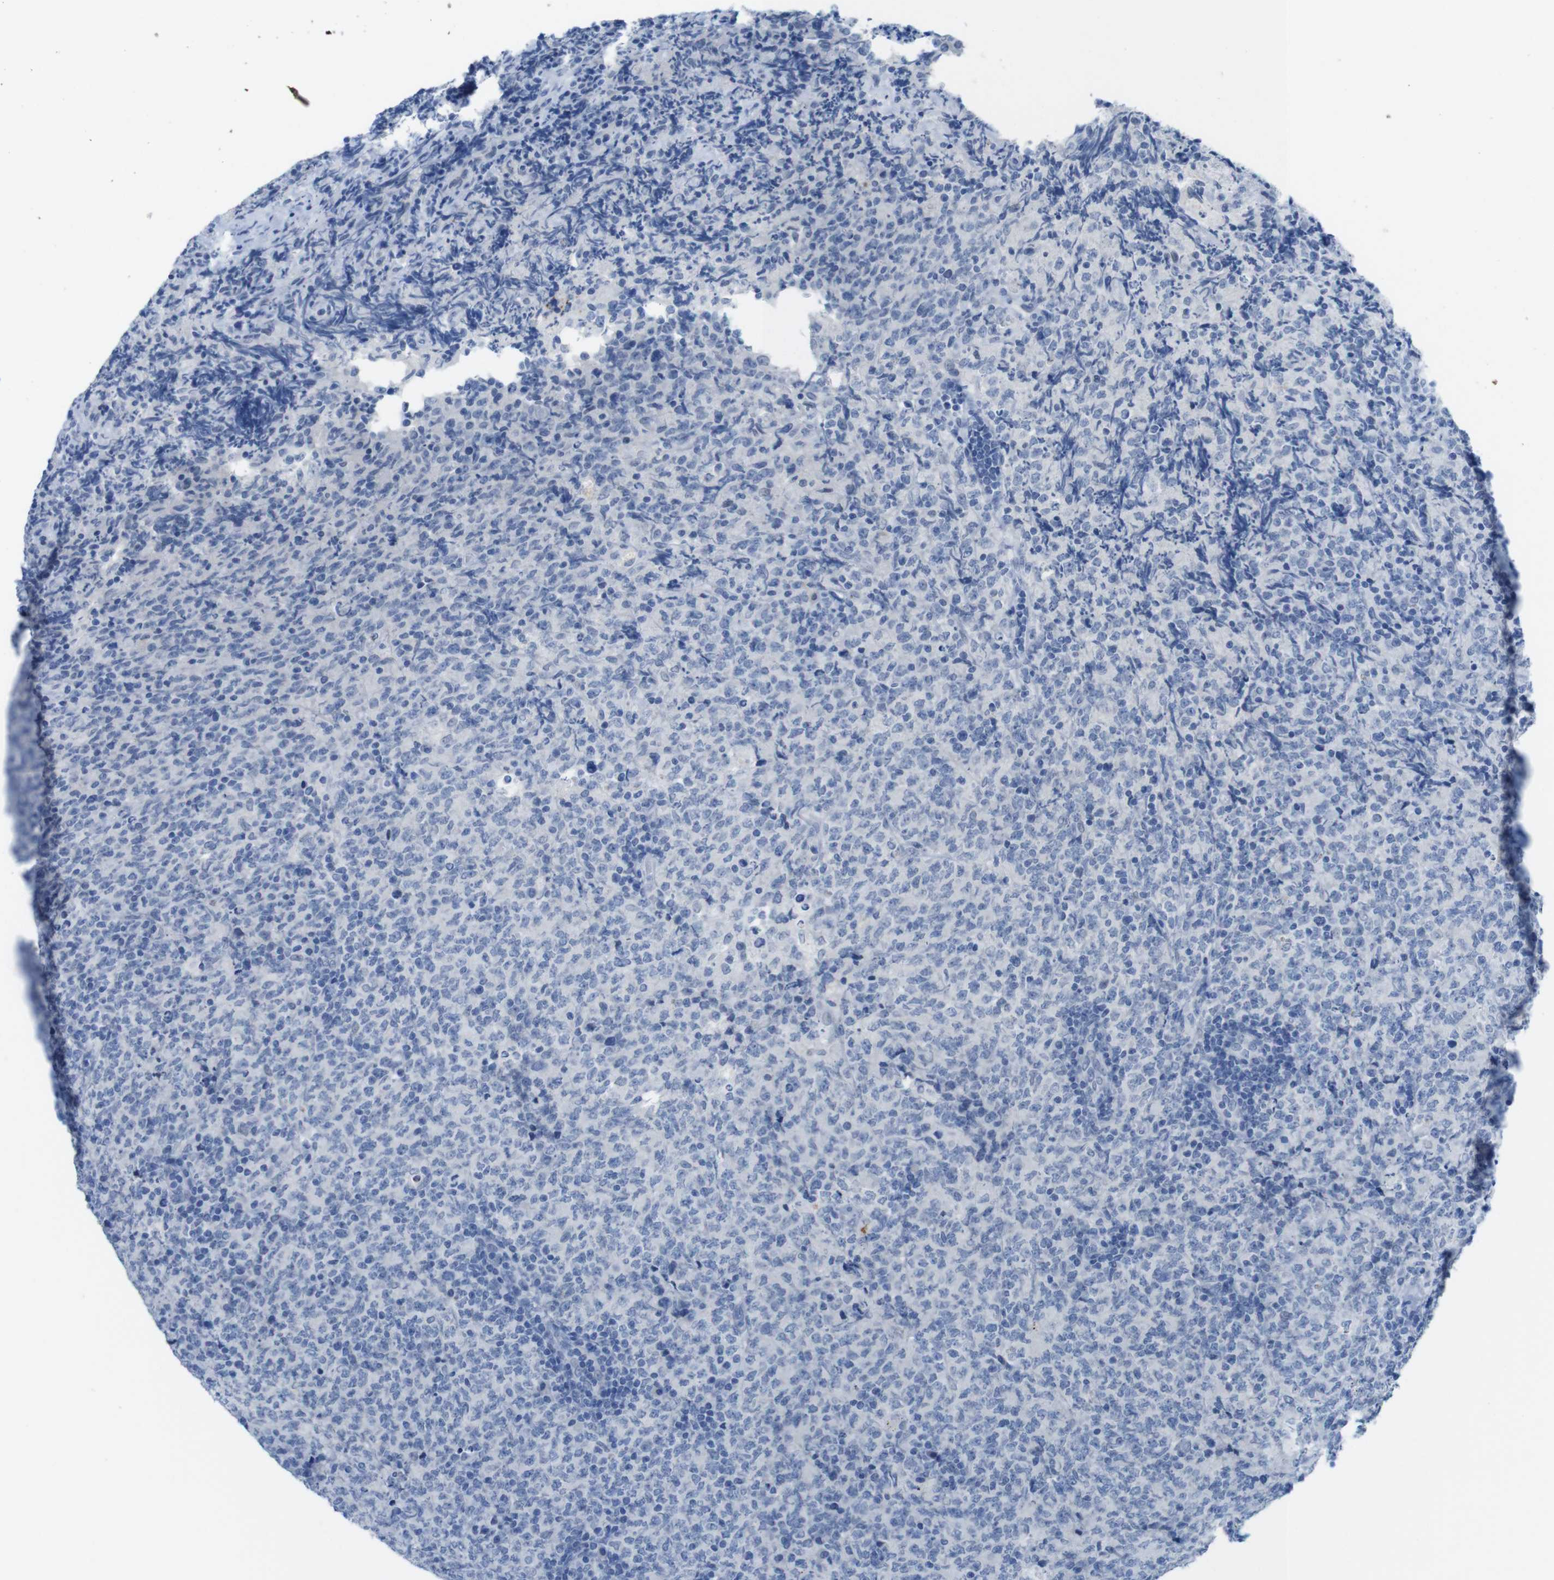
{"staining": {"intensity": "negative", "quantity": "none", "location": "none"}, "tissue": "lymphoma", "cell_type": "Tumor cells", "image_type": "cancer", "snomed": [{"axis": "morphology", "description": "Malignant lymphoma, non-Hodgkin's type, High grade"}, {"axis": "topography", "description": "Tonsil"}], "caption": "Histopathology image shows no significant protein expression in tumor cells of malignant lymphoma, non-Hodgkin's type (high-grade).", "gene": "OPN1SW", "patient": {"sex": "female", "age": 36}}